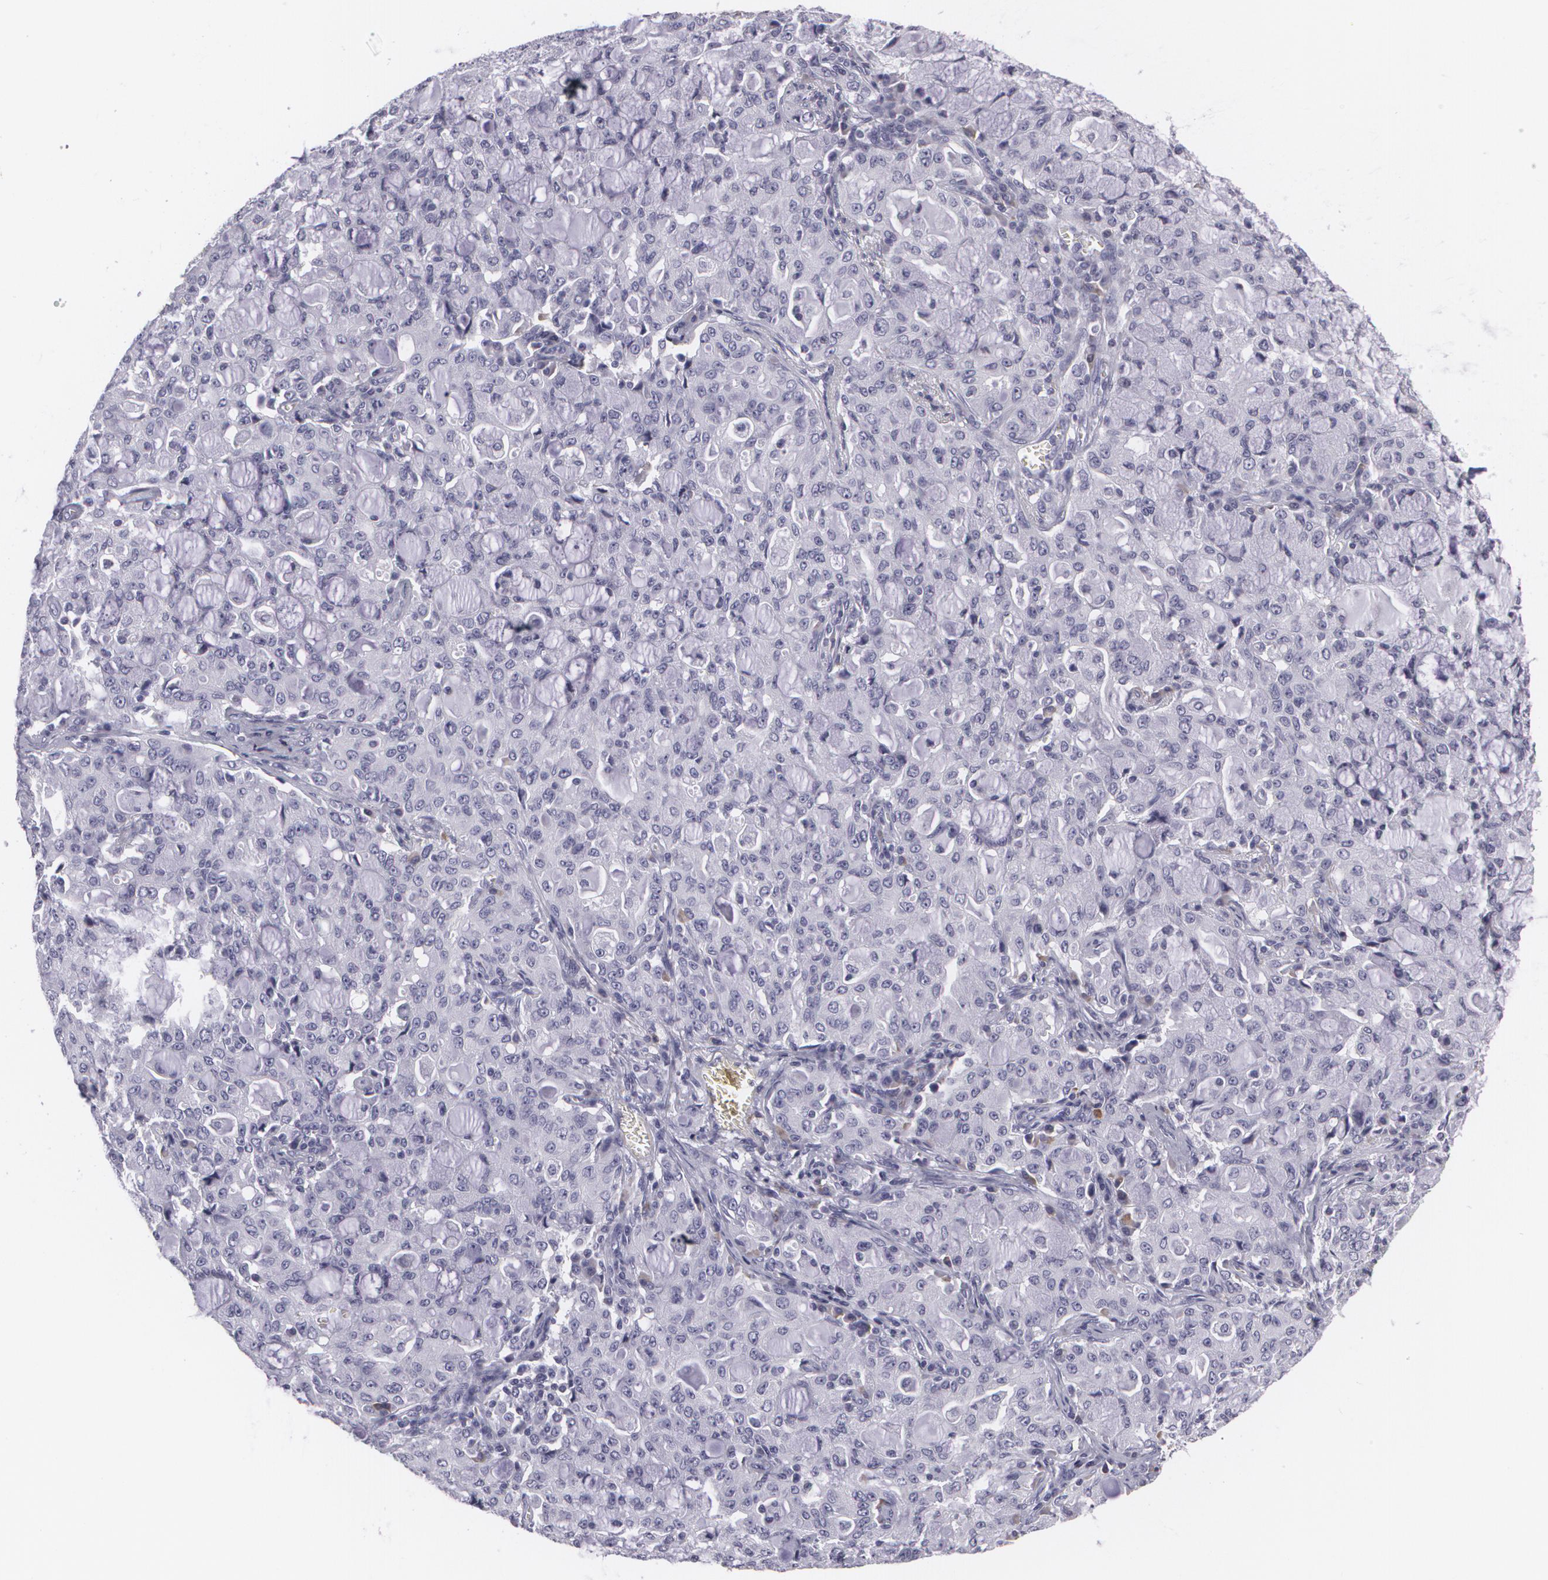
{"staining": {"intensity": "negative", "quantity": "none", "location": "none"}, "tissue": "lung cancer", "cell_type": "Tumor cells", "image_type": "cancer", "snomed": [{"axis": "morphology", "description": "Adenocarcinoma, NOS"}, {"axis": "topography", "description": "Lung"}], "caption": "This is a photomicrograph of immunohistochemistry (IHC) staining of lung adenocarcinoma, which shows no staining in tumor cells. (Stains: DAB (3,3'-diaminobenzidine) IHC with hematoxylin counter stain, Microscopy: brightfield microscopy at high magnification).", "gene": "MAP2", "patient": {"sex": "female", "age": 44}}